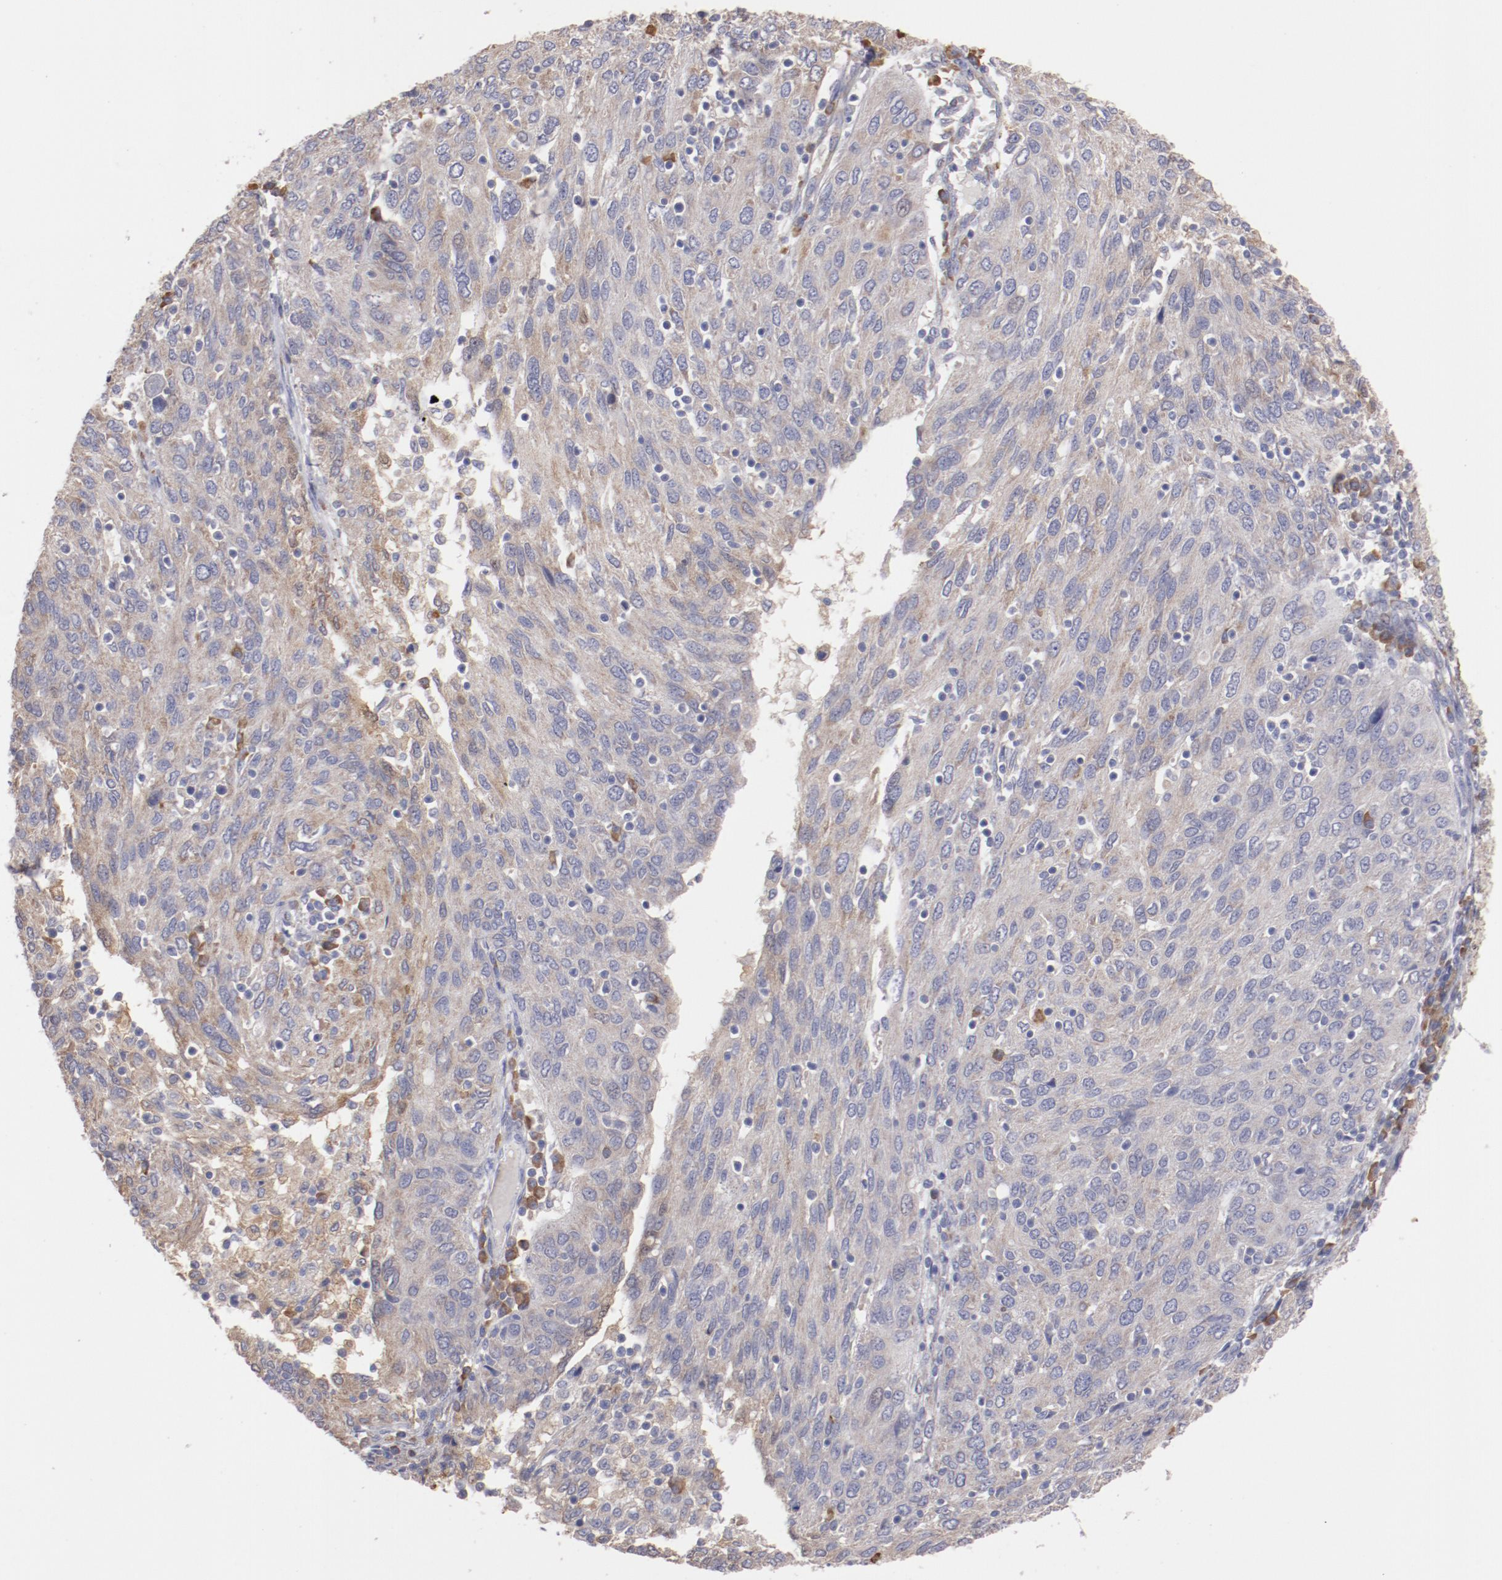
{"staining": {"intensity": "weak", "quantity": ">75%", "location": "cytoplasmic/membranous"}, "tissue": "ovarian cancer", "cell_type": "Tumor cells", "image_type": "cancer", "snomed": [{"axis": "morphology", "description": "Carcinoma, endometroid"}, {"axis": "topography", "description": "Ovary"}], "caption": "Ovarian endometroid carcinoma stained with a protein marker exhibits weak staining in tumor cells.", "gene": "ENTPD5", "patient": {"sex": "female", "age": 50}}